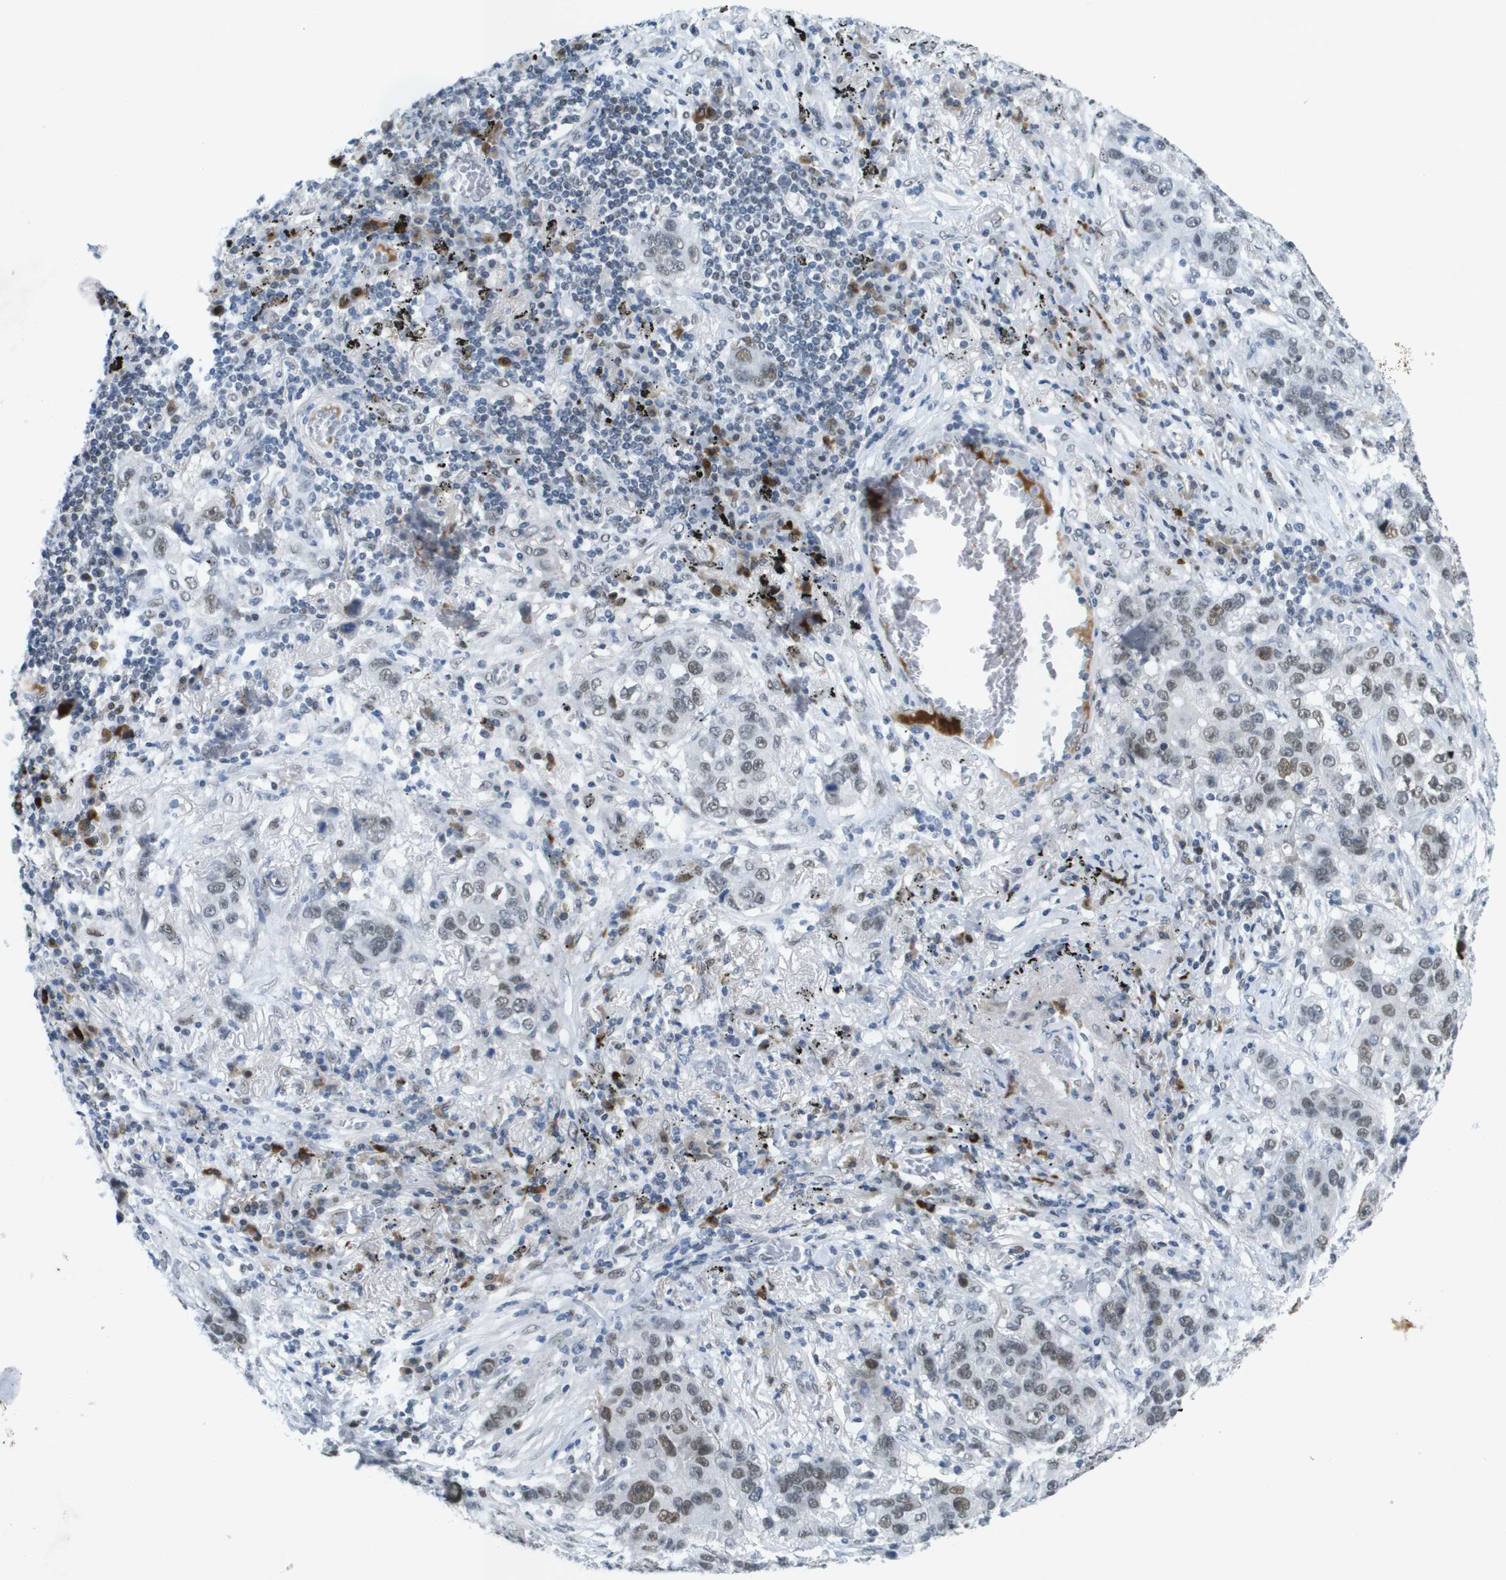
{"staining": {"intensity": "weak", "quantity": "25%-75%", "location": "nuclear"}, "tissue": "lung cancer", "cell_type": "Tumor cells", "image_type": "cancer", "snomed": [{"axis": "morphology", "description": "Squamous cell carcinoma, NOS"}, {"axis": "topography", "description": "Lung"}], "caption": "Lung cancer stained with a protein marker exhibits weak staining in tumor cells.", "gene": "TP53RK", "patient": {"sex": "male", "age": 57}}